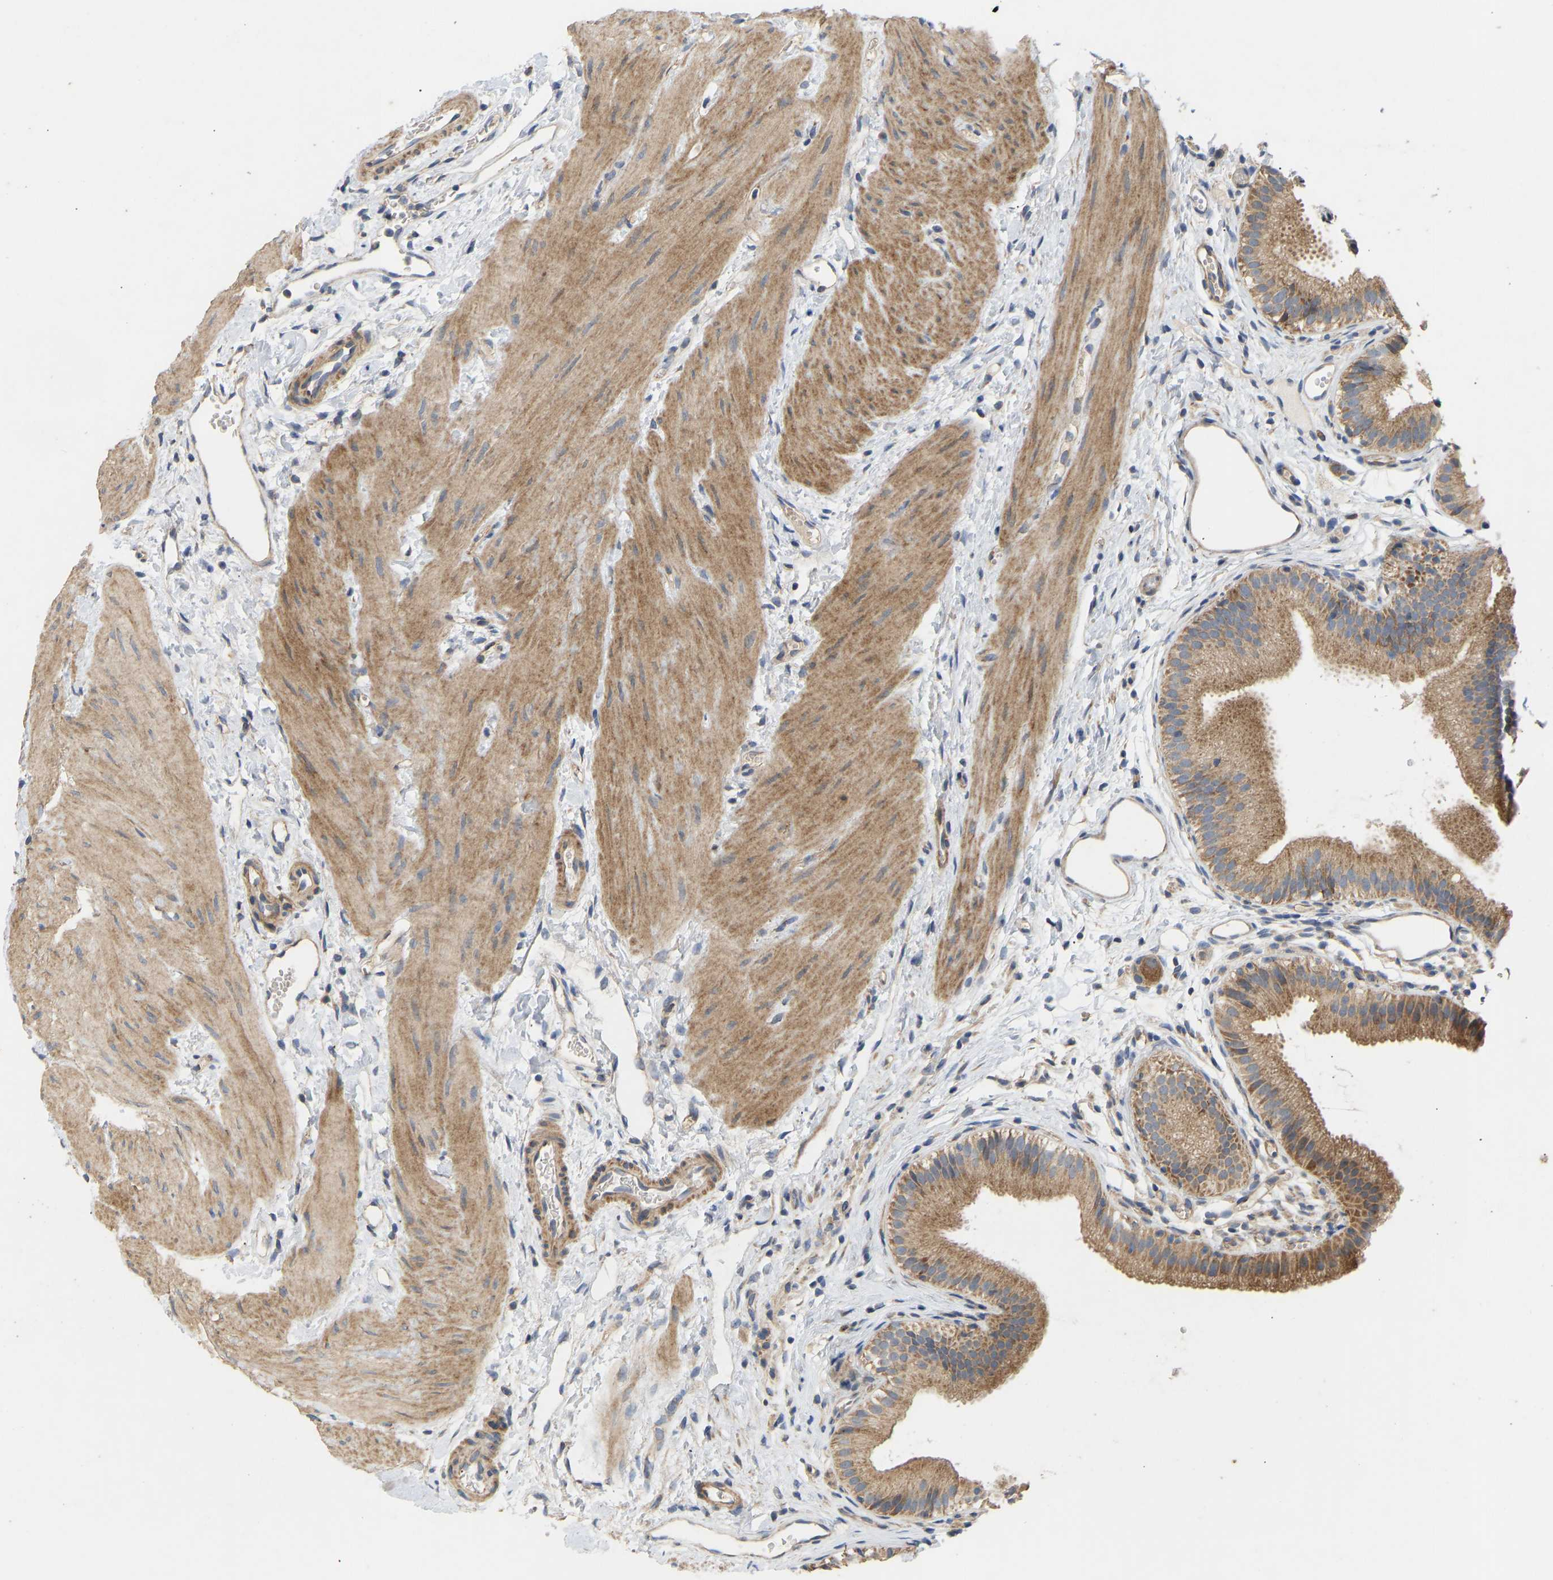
{"staining": {"intensity": "strong", "quantity": ">75%", "location": "cytoplasmic/membranous"}, "tissue": "gallbladder", "cell_type": "Glandular cells", "image_type": "normal", "snomed": [{"axis": "morphology", "description": "Normal tissue, NOS"}, {"axis": "topography", "description": "Gallbladder"}], "caption": "IHC micrograph of unremarkable gallbladder: gallbladder stained using immunohistochemistry (IHC) displays high levels of strong protein expression localized specifically in the cytoplasmic/membranous of glandular cells, appearing as a cytoplasmic/membranous brown color.", "gene": "HACD2", "patient": {"sex": "female", "age": 26}}